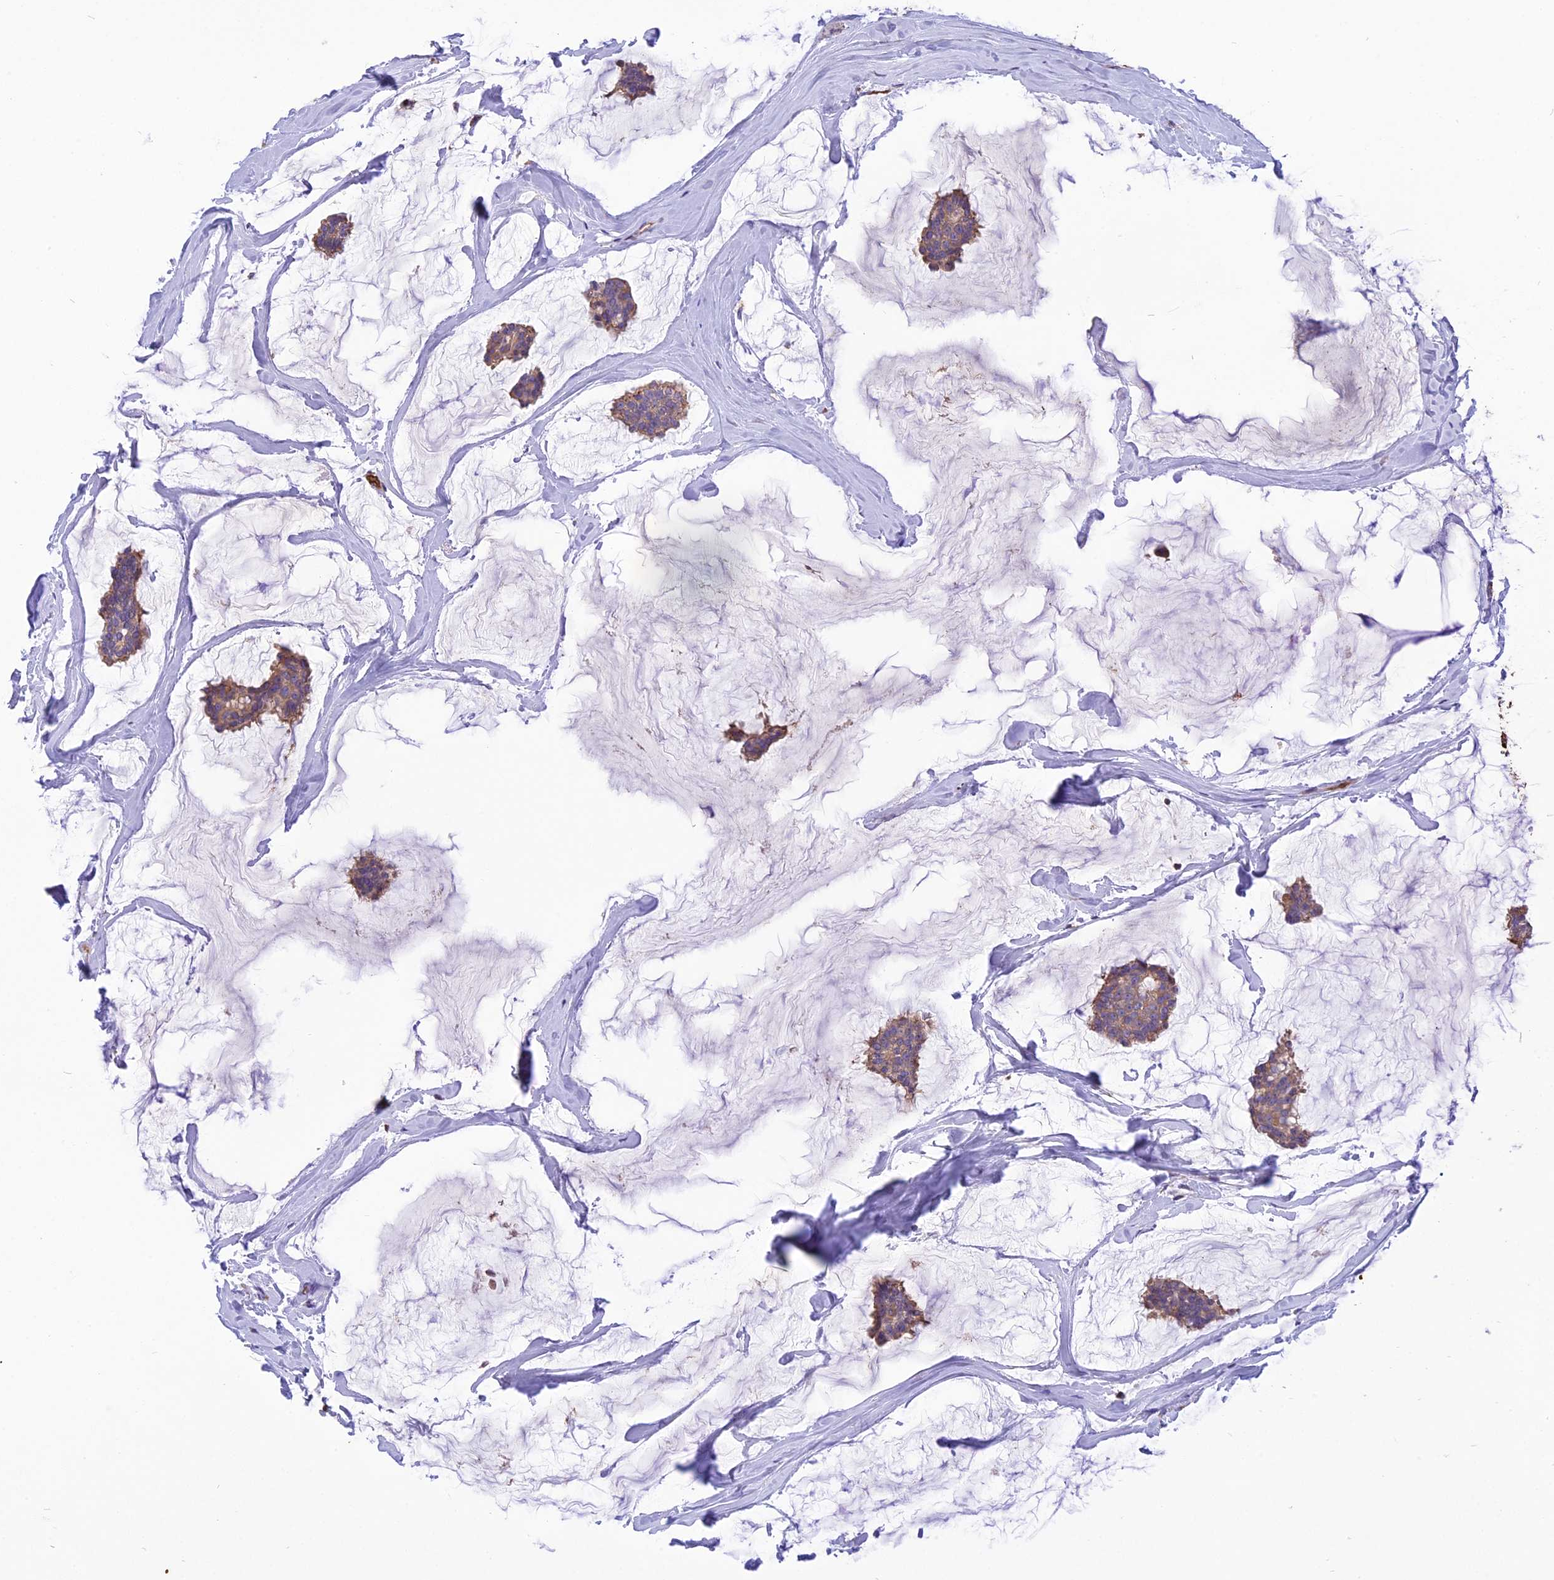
{"staining": {"intensity": "weak", "quantity": ">75%", "location": "cytoplasmic/membranous"}, "tissue": "breast cancer", "cell_type": "Tumor cells", "image_type": "cancer", "snomed": [{"axis": "morphology", "description": "Duct carcinoma"}, {"axis": "topography", "description": "Breast"}], "caption": "Immunohistochemical staining of breast cancer (intraductal carcinoma) exhibits weak cytoplasmic/membranous protein positivity in about >75% of tumor cells. (brown staining indicates protein expression, while blue staining denotes nuclei).", "gene": "TTC4", "patient": {"sex": "female", "age": 93}}